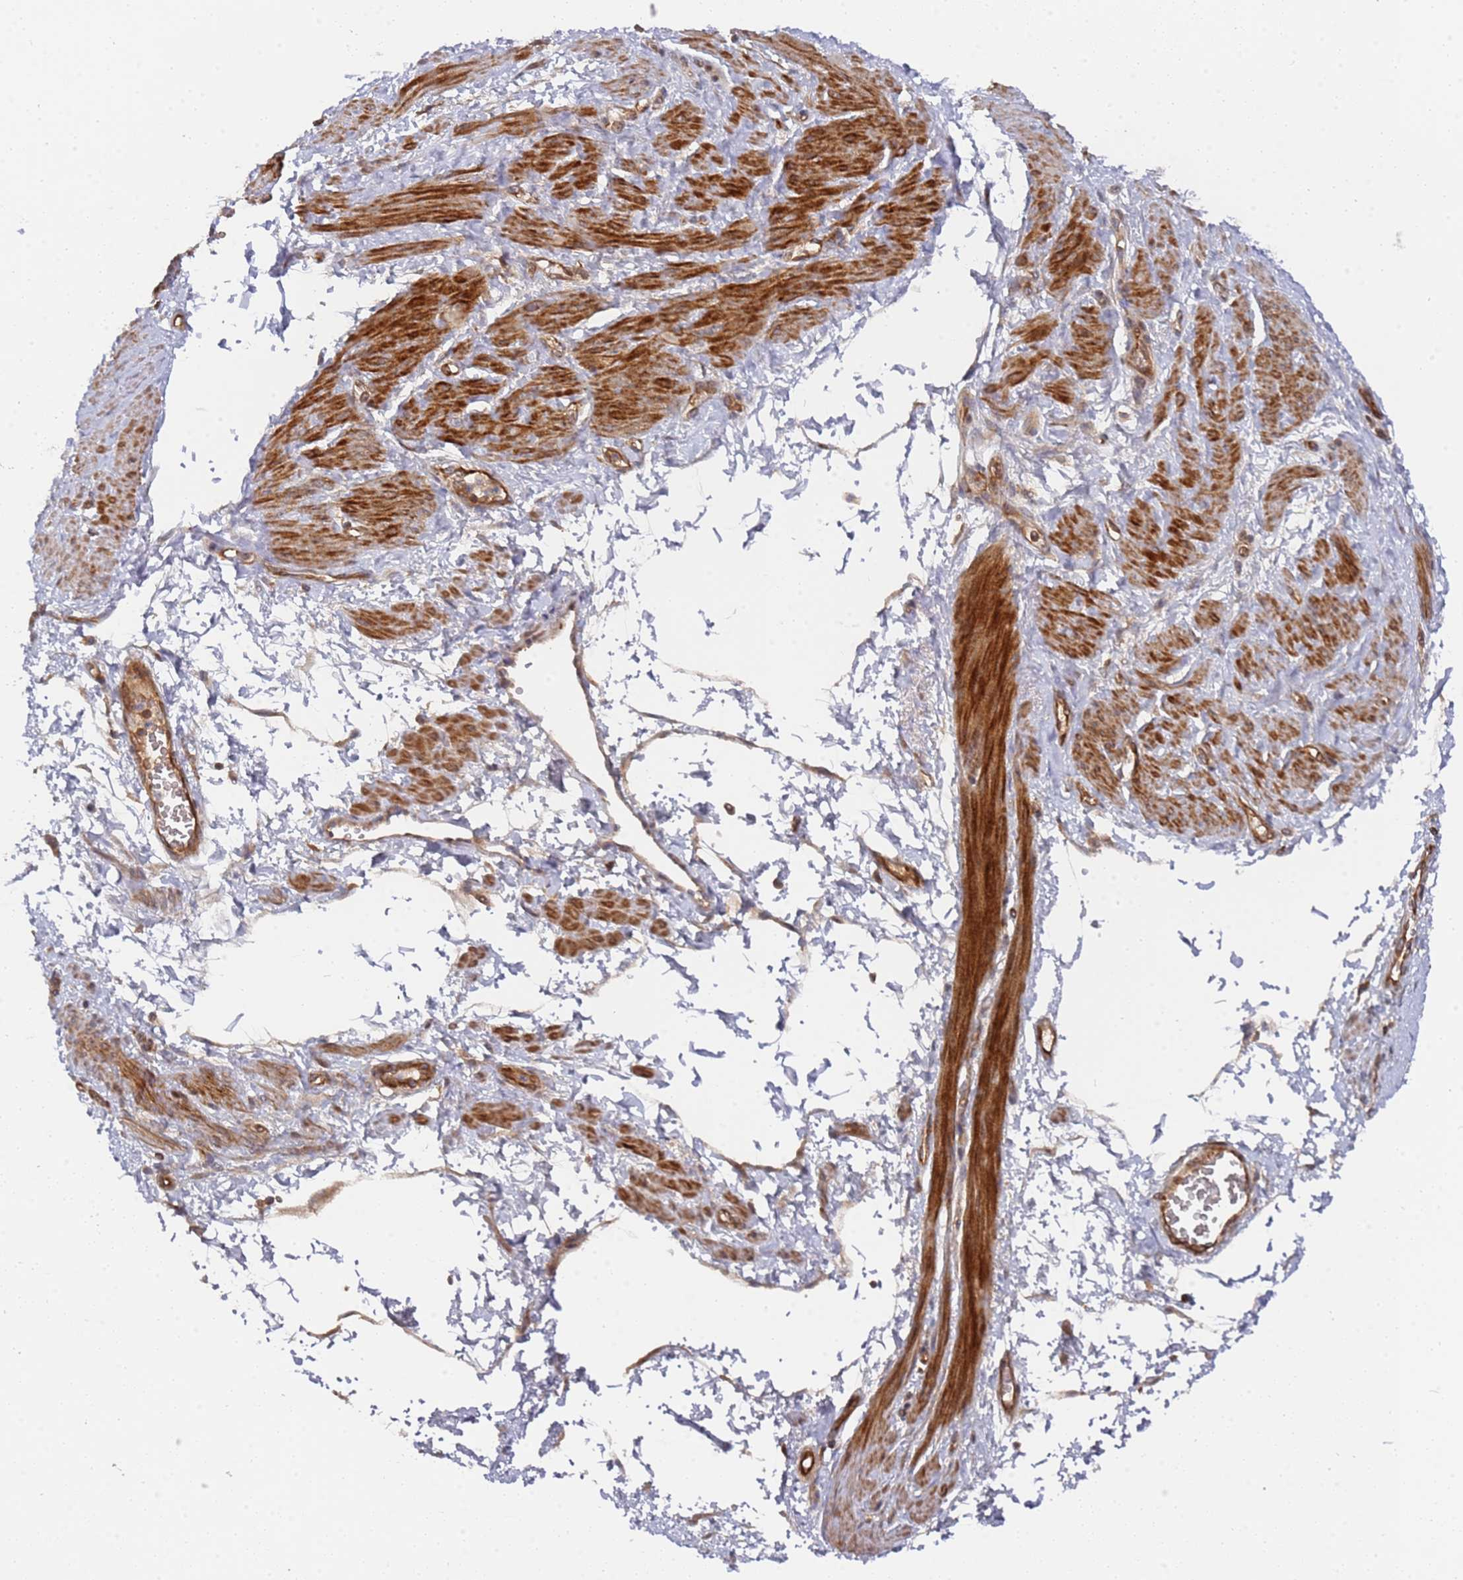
{"staining": {"intensity": "strong", "quantity": "25%-75%", "location": "cytoplasmic/membranous"}, "tissue": "smooth muscle", "cell_type": "Smooth muscle cells", "image_type": "normal", "snomed": [{"axis": "morphology", "description": "Normal tissue, NOS"}, {"axis": "topography", "description": "Smooth muscle"}, {"axis": "topography", "description": "Uterus"}], "caption": "This is an image of immunohistochemistry (IHC) staining of unremarkable smooth muscle, which shows strong positivity in the cytoplasmic/membranous of smooth muscle cells.", "gene": "DDX60", "patient": {"sex": "female", "age": 39}}